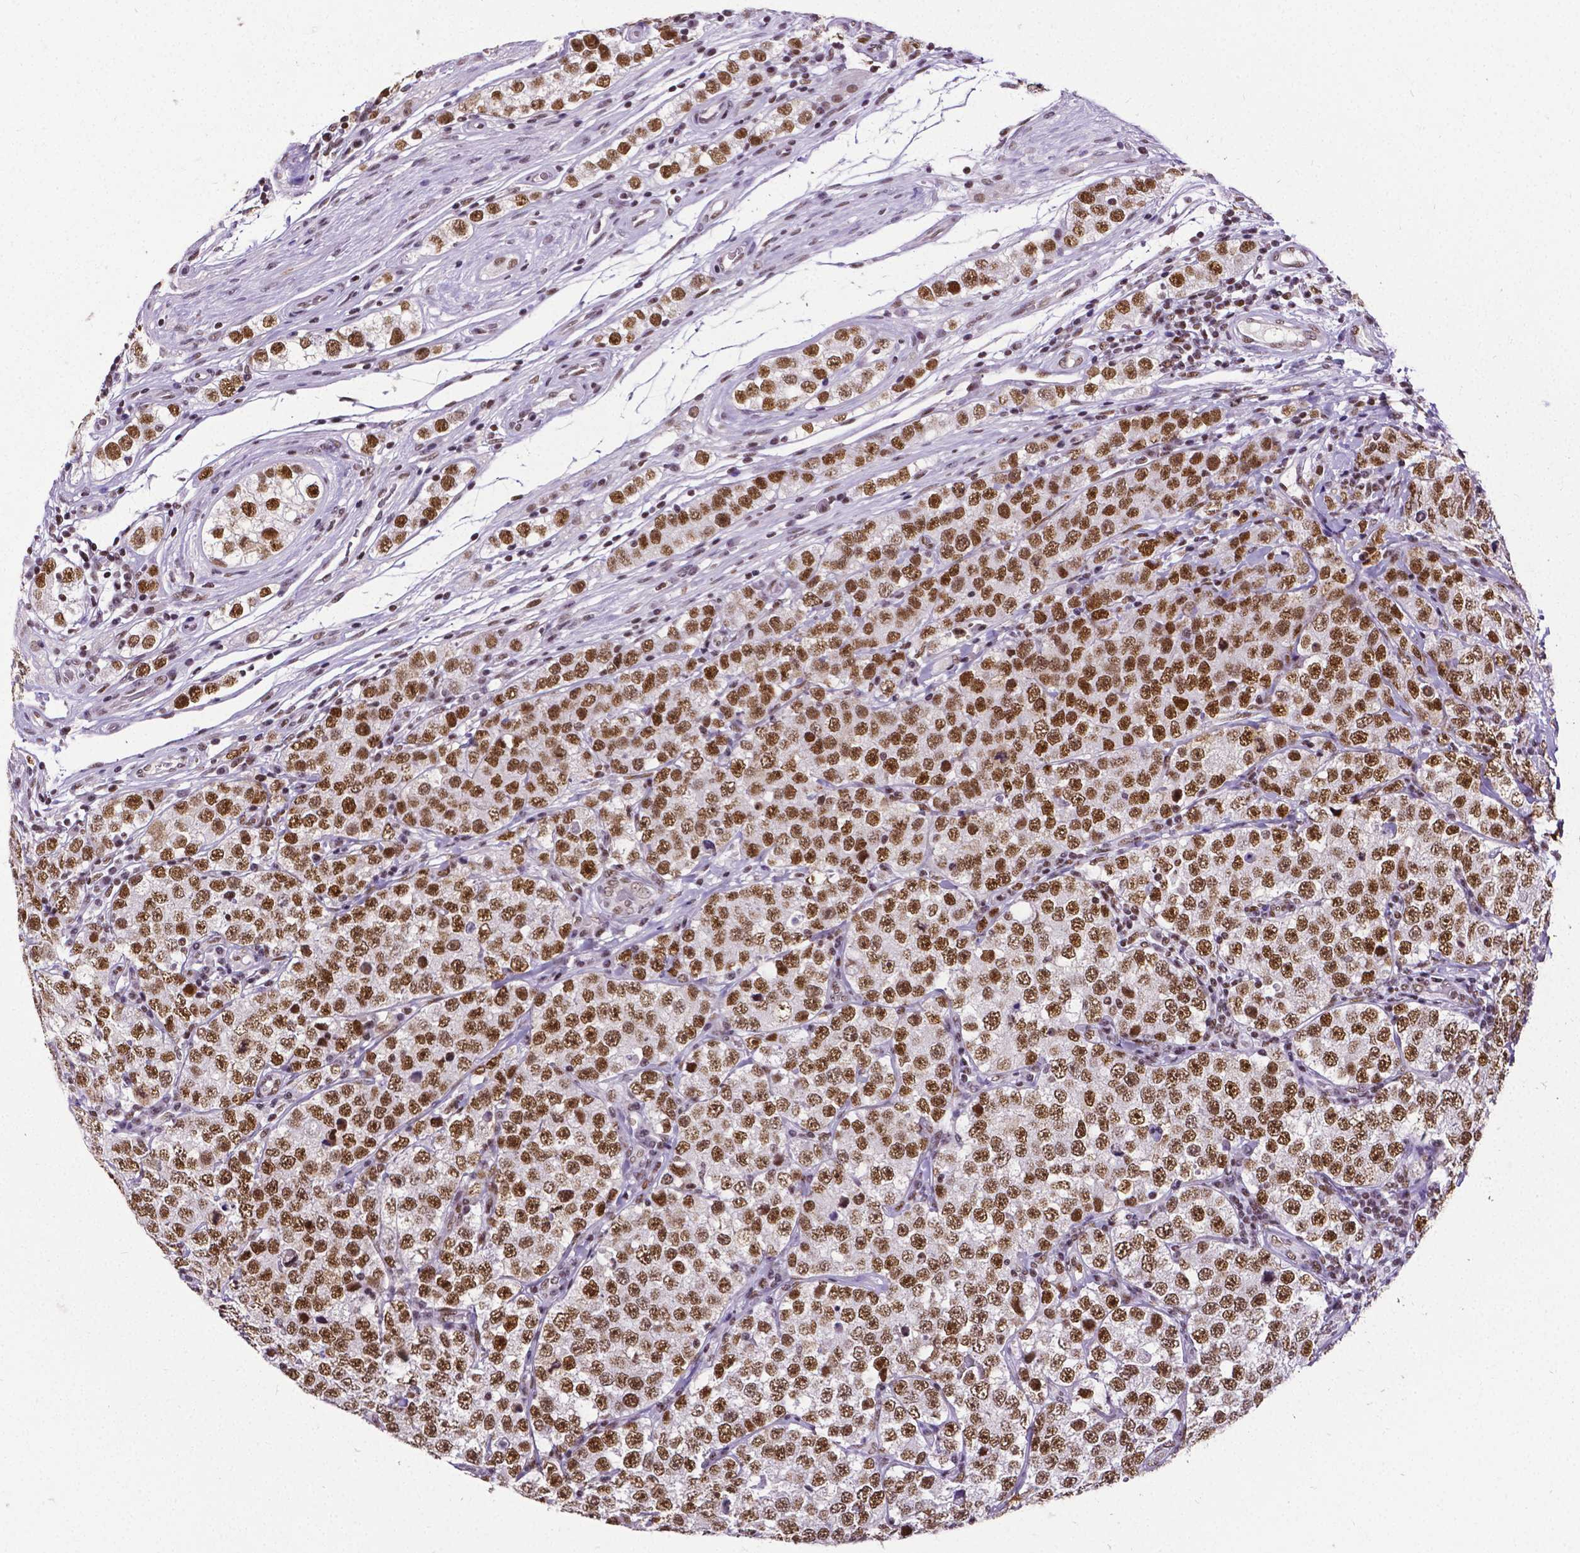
{"staining": {"intensity": "strong", "quantity": ">75%", "location": "nuclear"}, "tissue": "testis cancer", "cell_type": "Tumor cells", "image_type": "cancer", "snomed": [{"axis": "morphology", "description": "Seminoma, NOS"}, {"axis": "topography", "description": "Testis"}], "caption": "High-power microscopy captured an immunohistochemistry micrograph of seminoma (testis), revealing strong nuclear staining in about >75% of tumor cells.", "gene": "REST", "patient": {"sex": "male", "age": 34}}